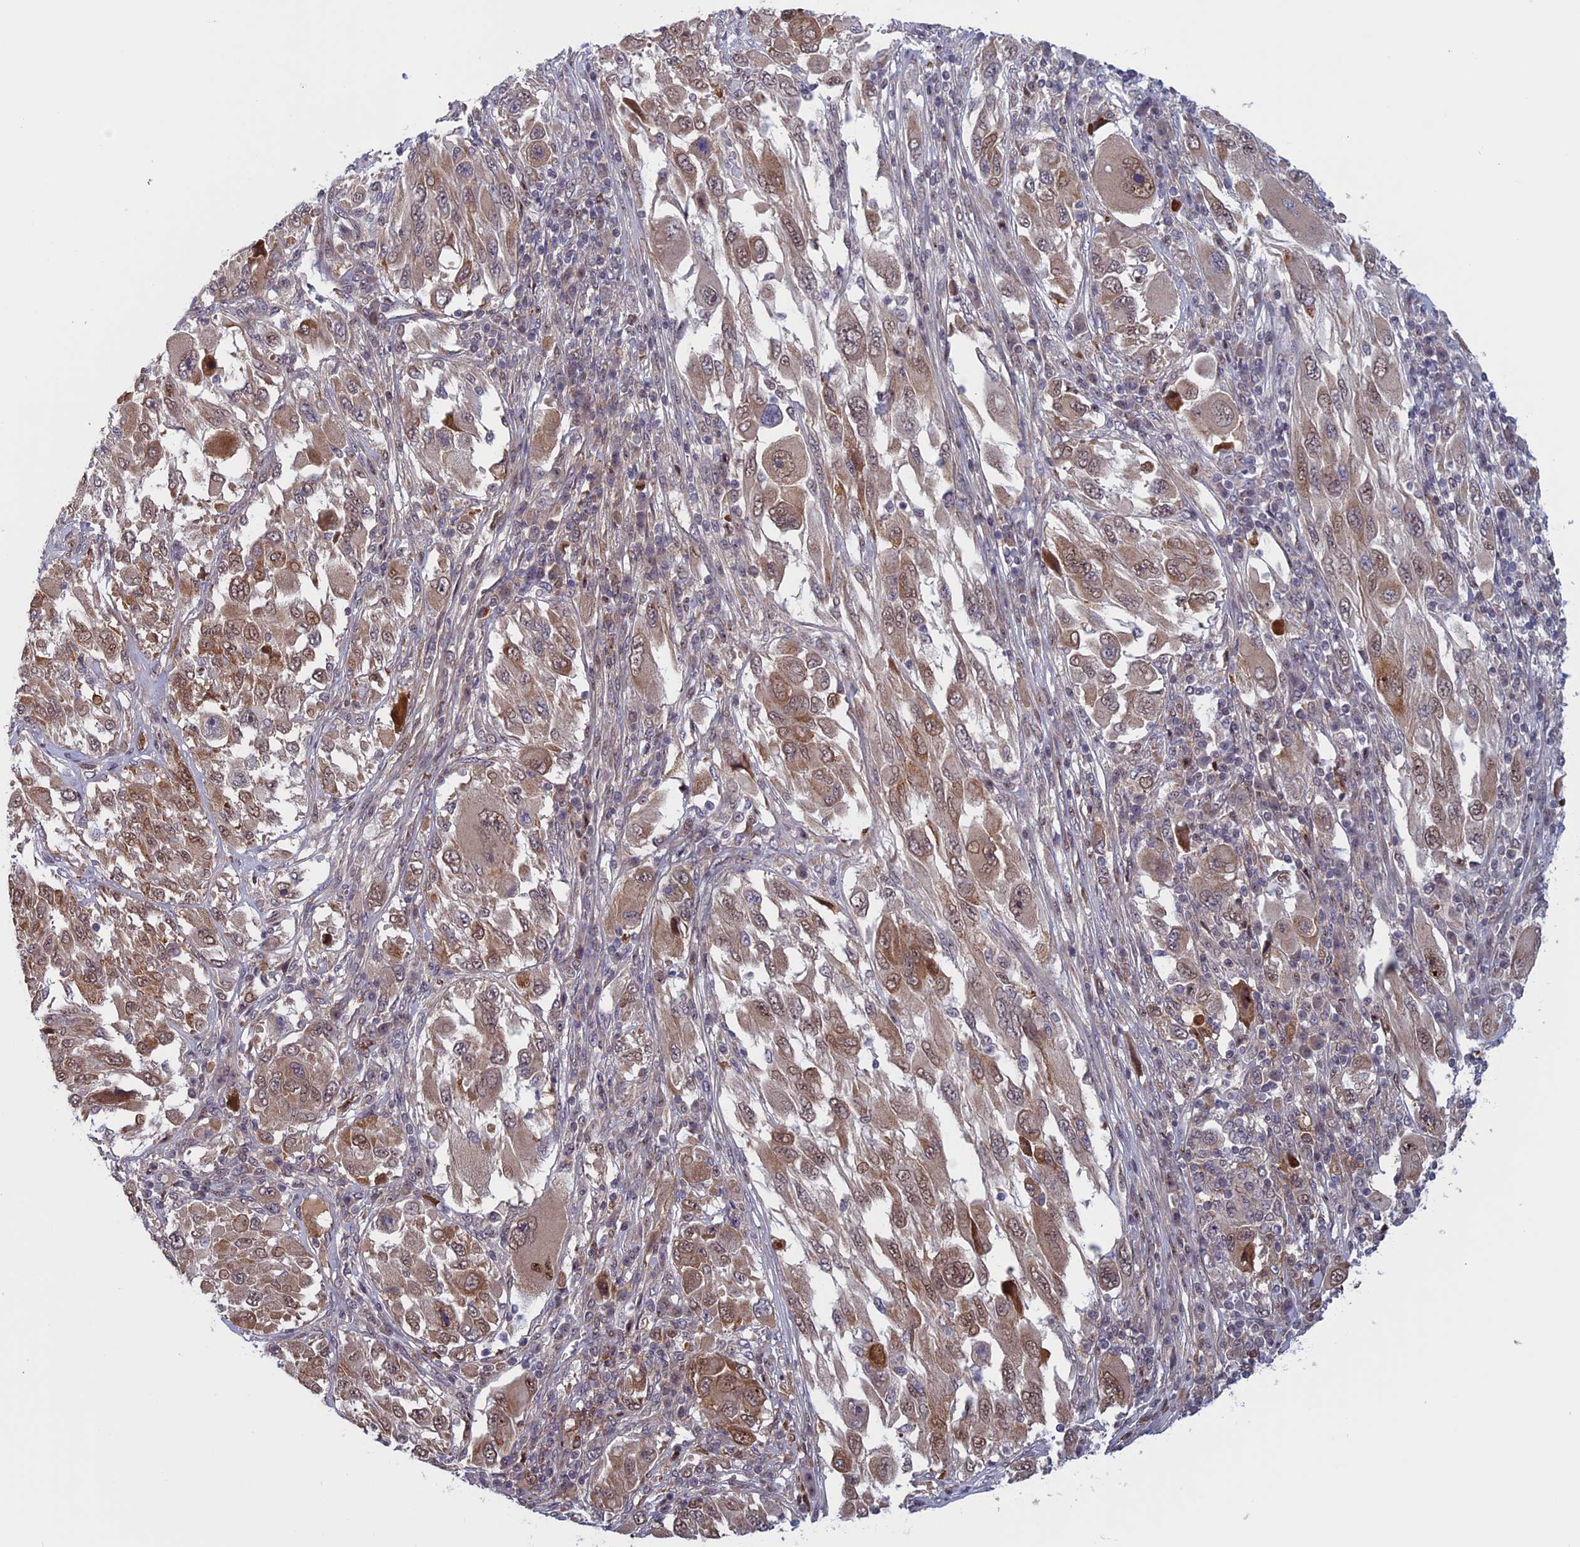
{"staining": {"intensity": "moderate", "quantity": ">75%", "location": "cytoplasmic/membranous,nuclear"}, "tissue": "melanoma", "cell_type": "Tumor cells", "image_type": "cancer", "snomed": [{"axis": "morphology", "description": "Malignant melanoma, NOS"}, {"axis": "topography", "description": "Skin"}], "caption": "A brown stain highlights moderate cytoplasmic/membranous and nuclear expression of a protein in melanoma tumor cells. (Brightfield microscopy of DAB IHC at high magnification).", "gene": "FADS1", "patient": {"sex": "female", "age": 91}}